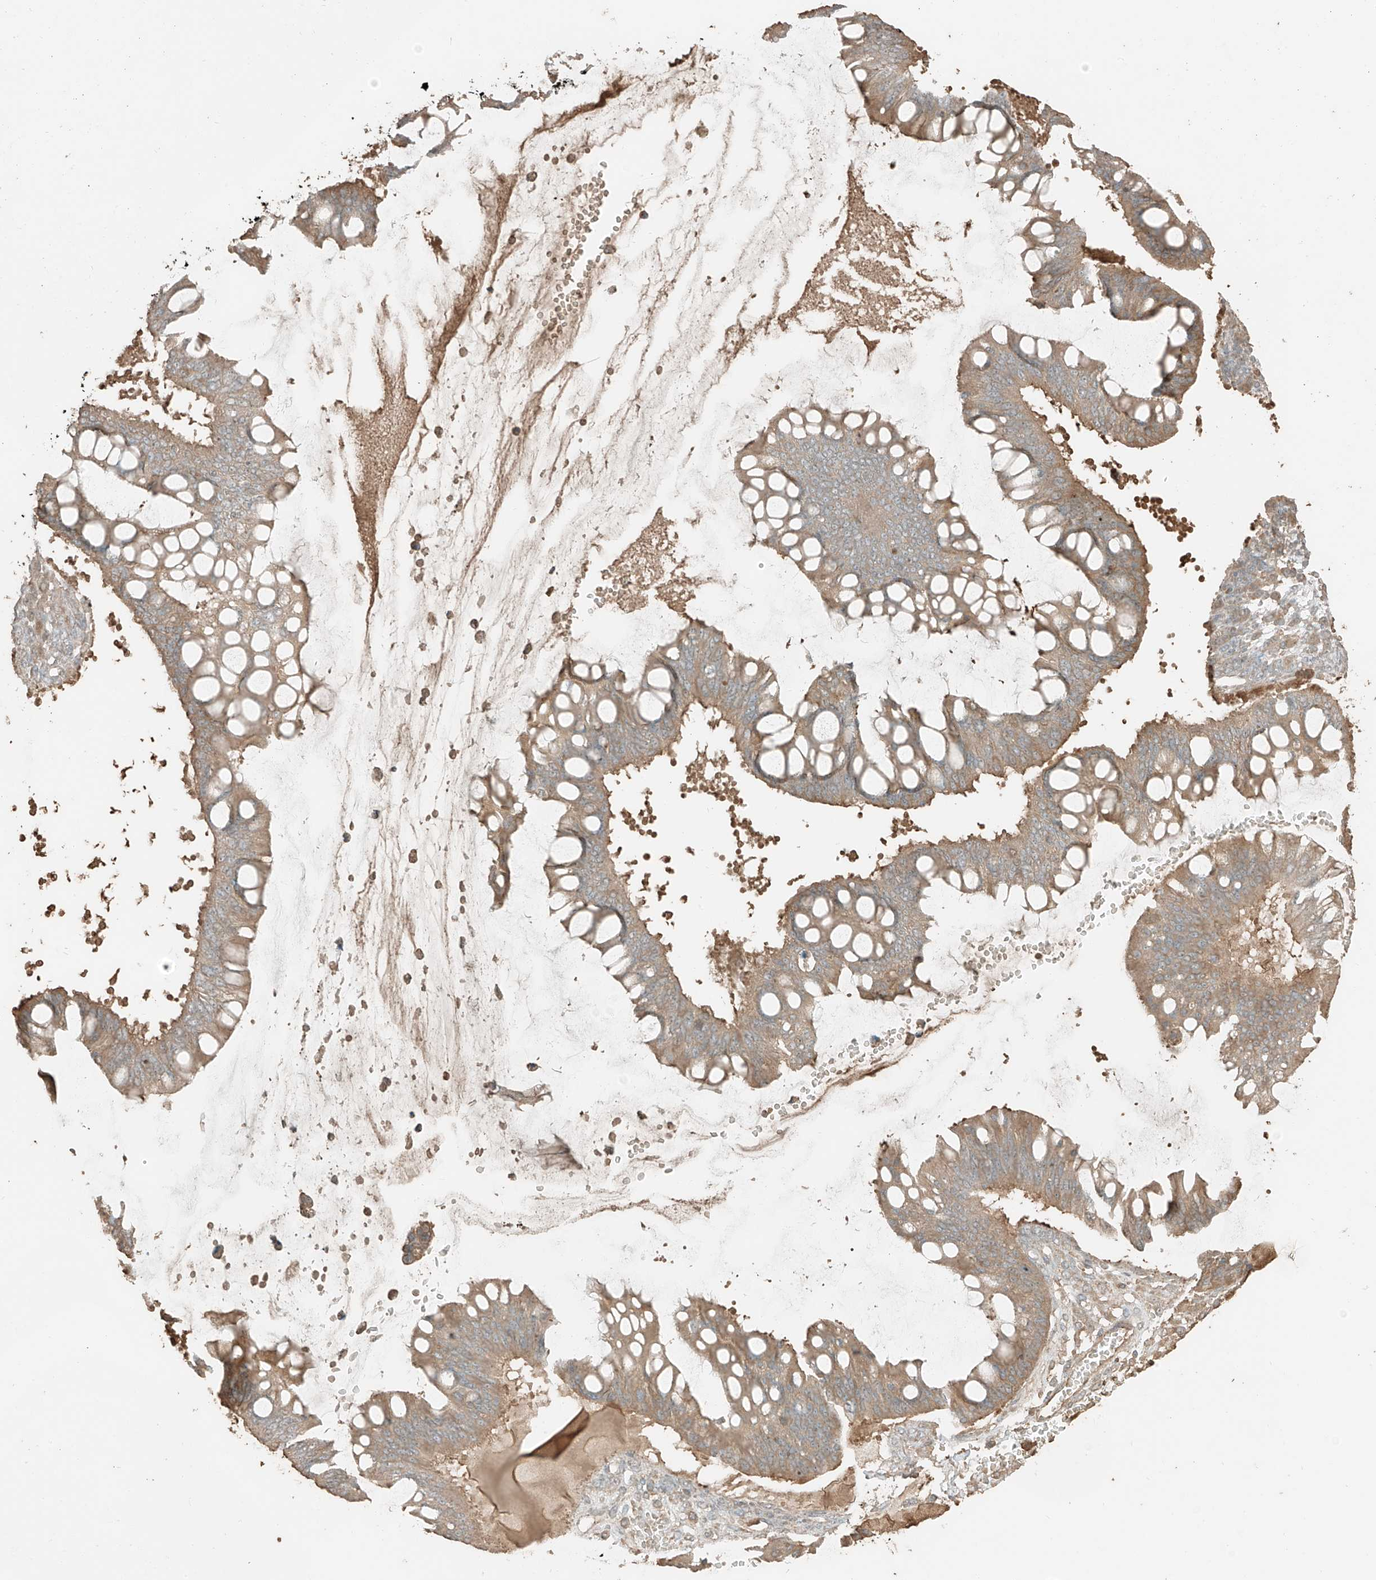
{"staining": {"intensity": "weak", "quantity": ">75%", "location": "cytoplasmic/membranous"}, "tissue": "ovarian cancer", "cell_type": "Tumor cells", "image_type": "cancer", "snomed": [{"axis": "morphology", "description": "Cystadenocarcinoma, mucinous, NOS"}, {"axis": "topography", "description": "Ovary"}], "caption": "Immunohistochemistry (IHC) image of human mucinous cystadenocarcinoma (ovarian) stained for a protein (brown), which reveals low levels of weak cytoplasmic/membranous positivity in about >75% of tumor cells.", "gene": "RFTN2", "patient": {"sex": "female", "age": 73}}